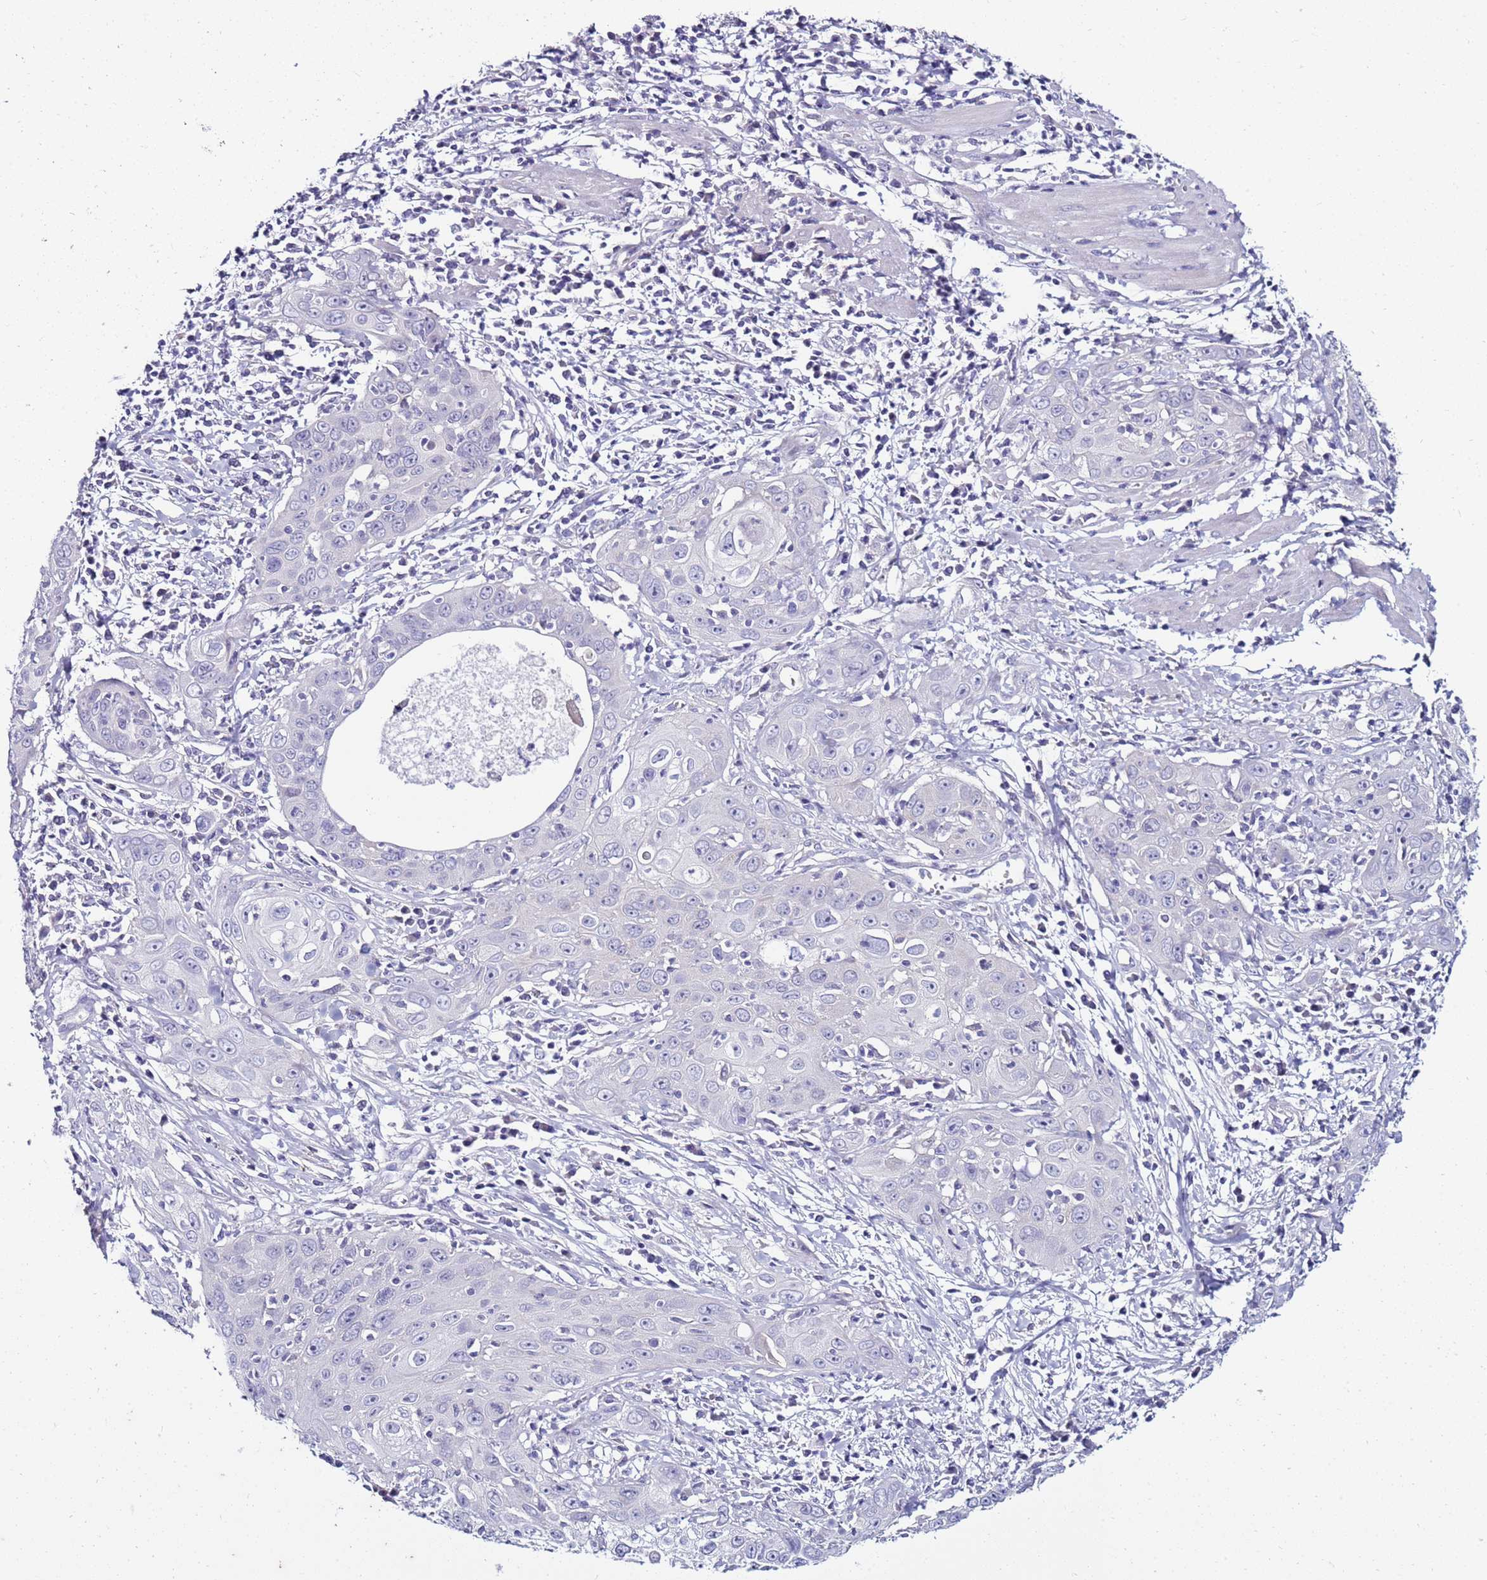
{"staining": {"intensity": "negative", "quantity": "none", "location": "none"}, "tissue": "cervical cancer", "cell_type": "Tumor cells", "image_type": "cancer", "snomed": [{"axis": "morphology", "description": "Squamous cell carcinoma, NOS"}, {"axis": "topography", "description": "Cervix"}], "caption": "Immunohistochemistry (IHC) image of neoplastic tissue: cervical squamous cell carcinoma stained with DAB (3,3'-diaminobenzidine) reveals no significant protein positivity in tumor cells.", "gene": "GPN3", "patient": {"sex": "female", "age": 36}}